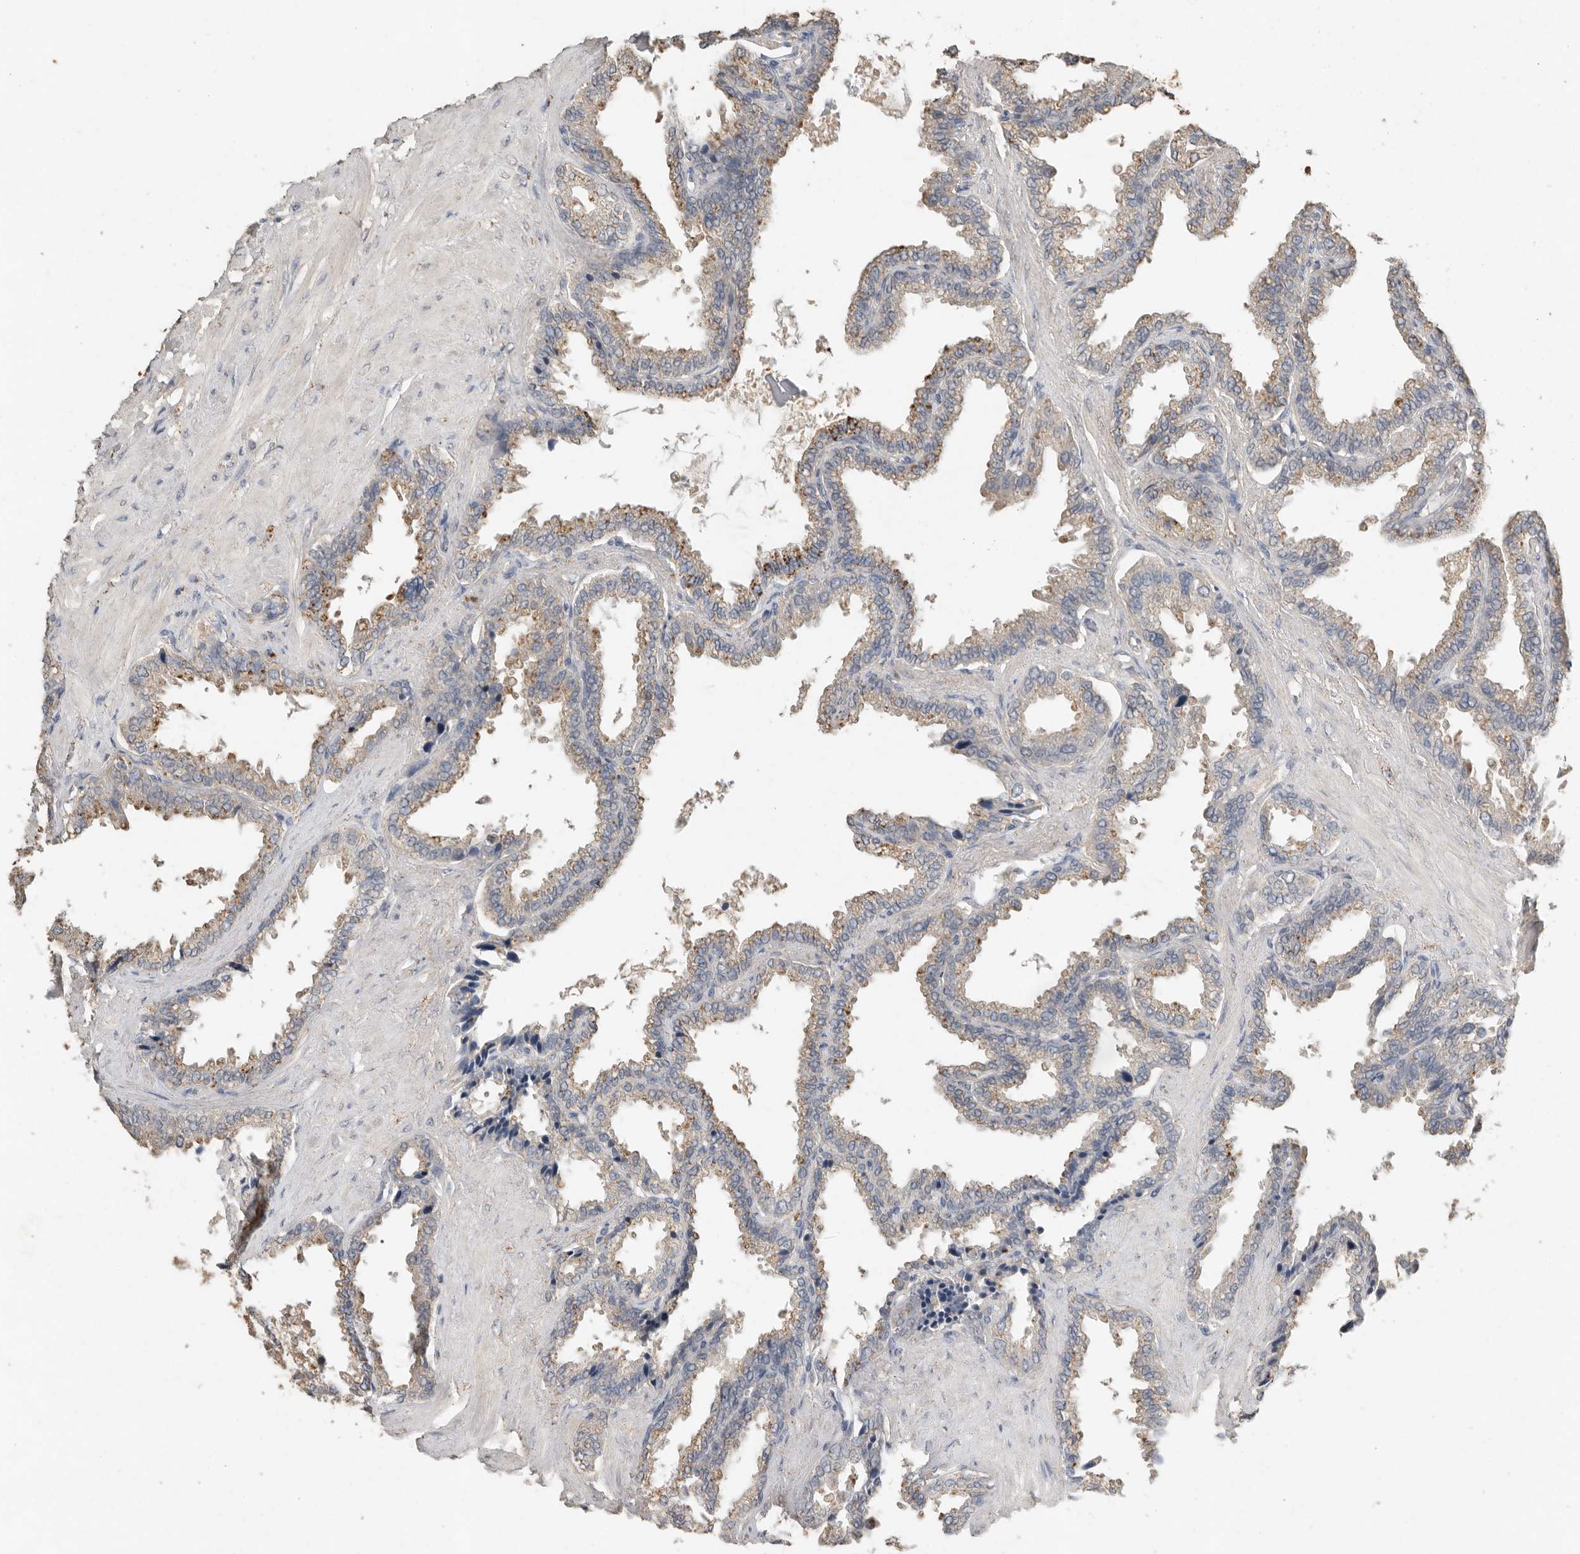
{"staining": {"intensity": "weak", "quantity": "25%-75%", "location": "cytoplasmic/membranous"}, "tissue": "seminal vesicle", "cell_type": "Glandular cells", "image_type": "normal", "snomed": [{"axis": "morphology", "description": "Normal tissue, NOS"}, {"axis": "topography", "description": "Seminal veicle"}], "caption": "Human seminal vesicle stained with a brown dye displays weak cytoplasmic/membranous positive positivity in about 25%-75% of glandular cells.", "gene": "CTF1", "patient": {"sex": "male", "age": 46}}